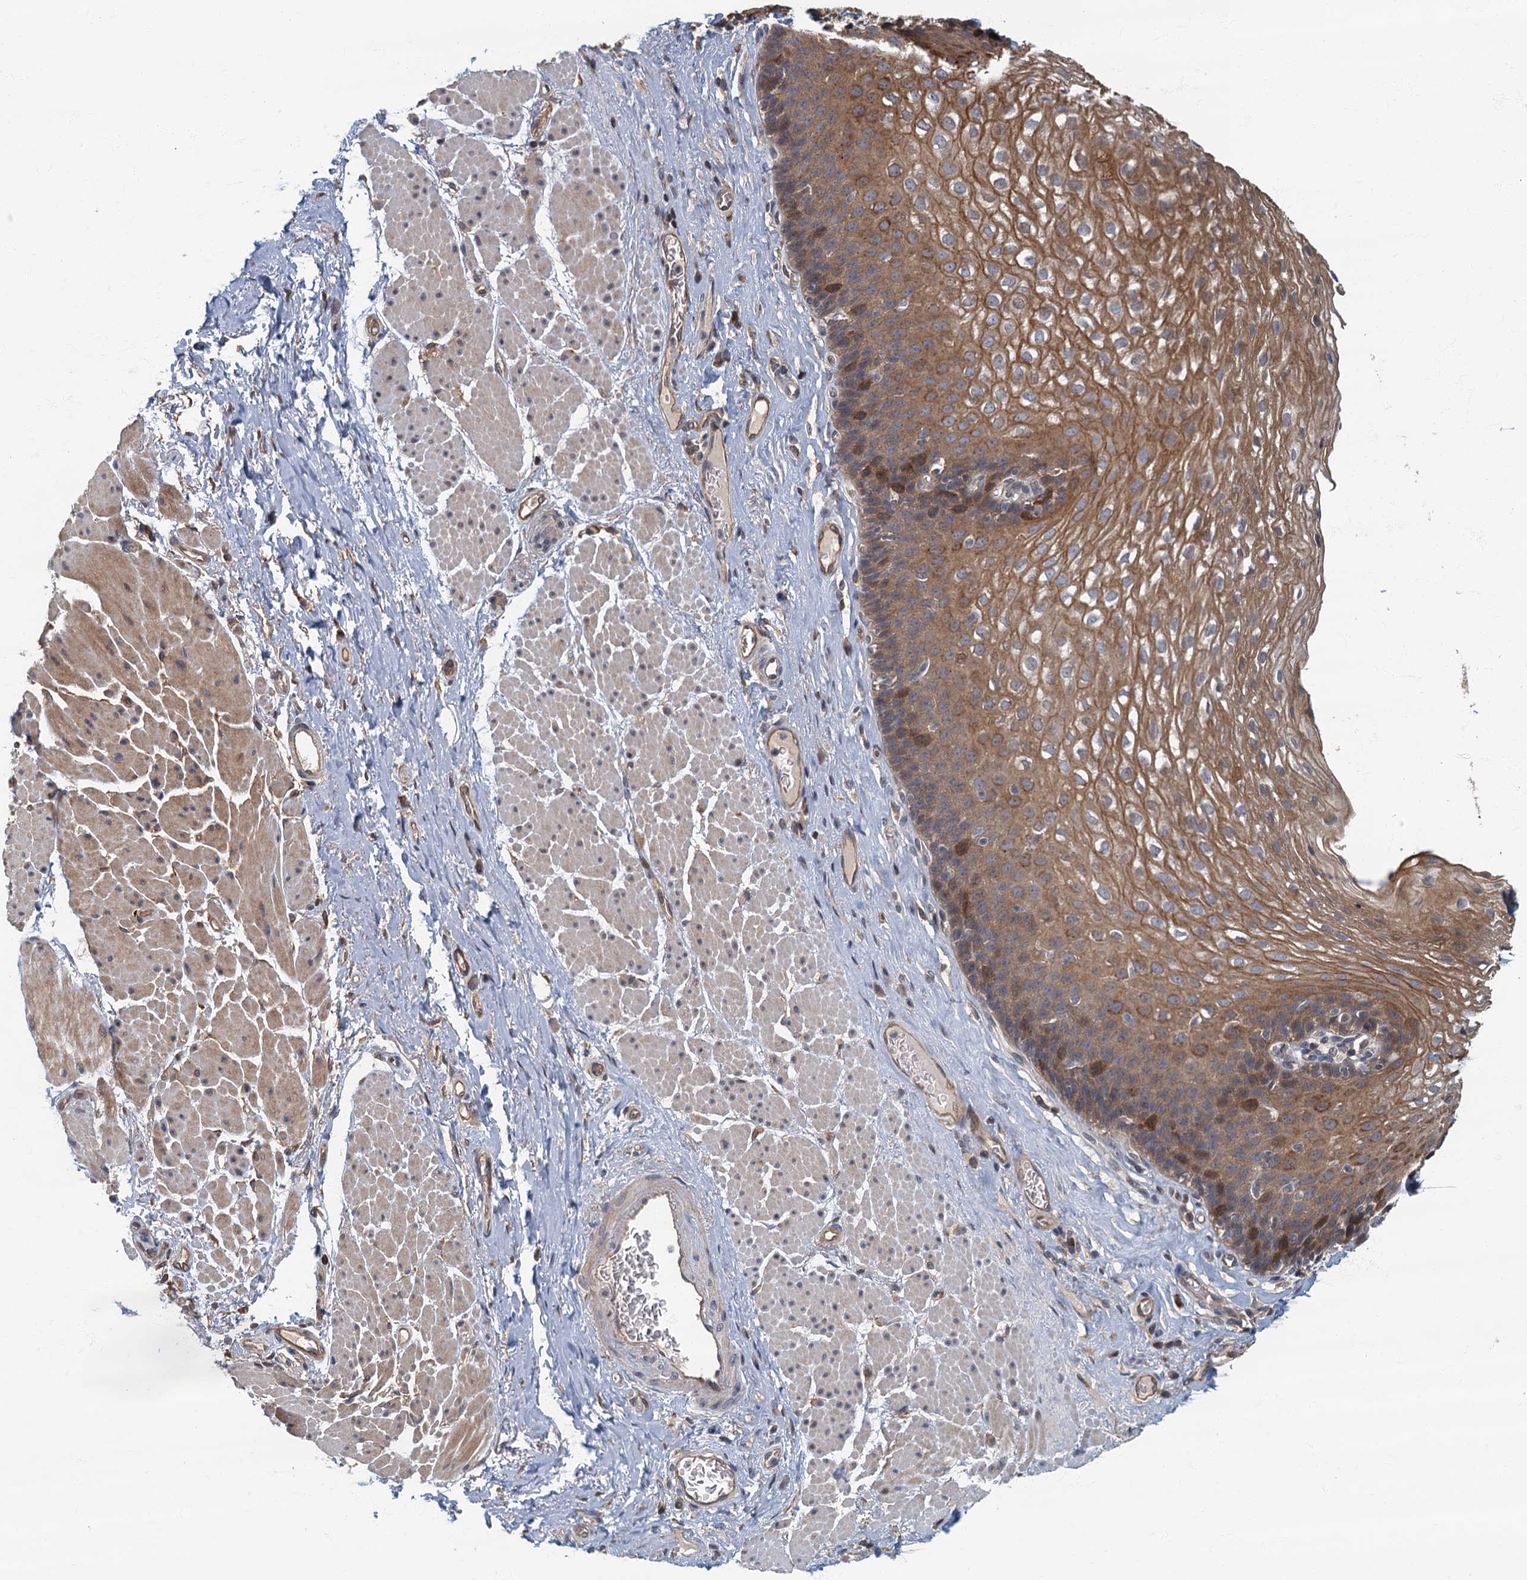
{"staining": {"intensity": "moderate", "quantity": ">75%", "location": "cytoplasmic/membranous"}, "tissue": "esophagus", "cell_type": "Squamous epithelial cells", "image_type": "normal", "snomed": [{"axis": "morphology", "description": "Normal tissue, NOS"}, {"axis": "topography", "description": "Esophagus"}], "caption": "IHC (DAB) staining of normal human esophagus reveals moderate cytoplasmic/membranous protein positivity in approximately >75% of squamous epithelial cells.", "gene": "CKAP2L", "patient": {"sex": "female", "age": 66}}